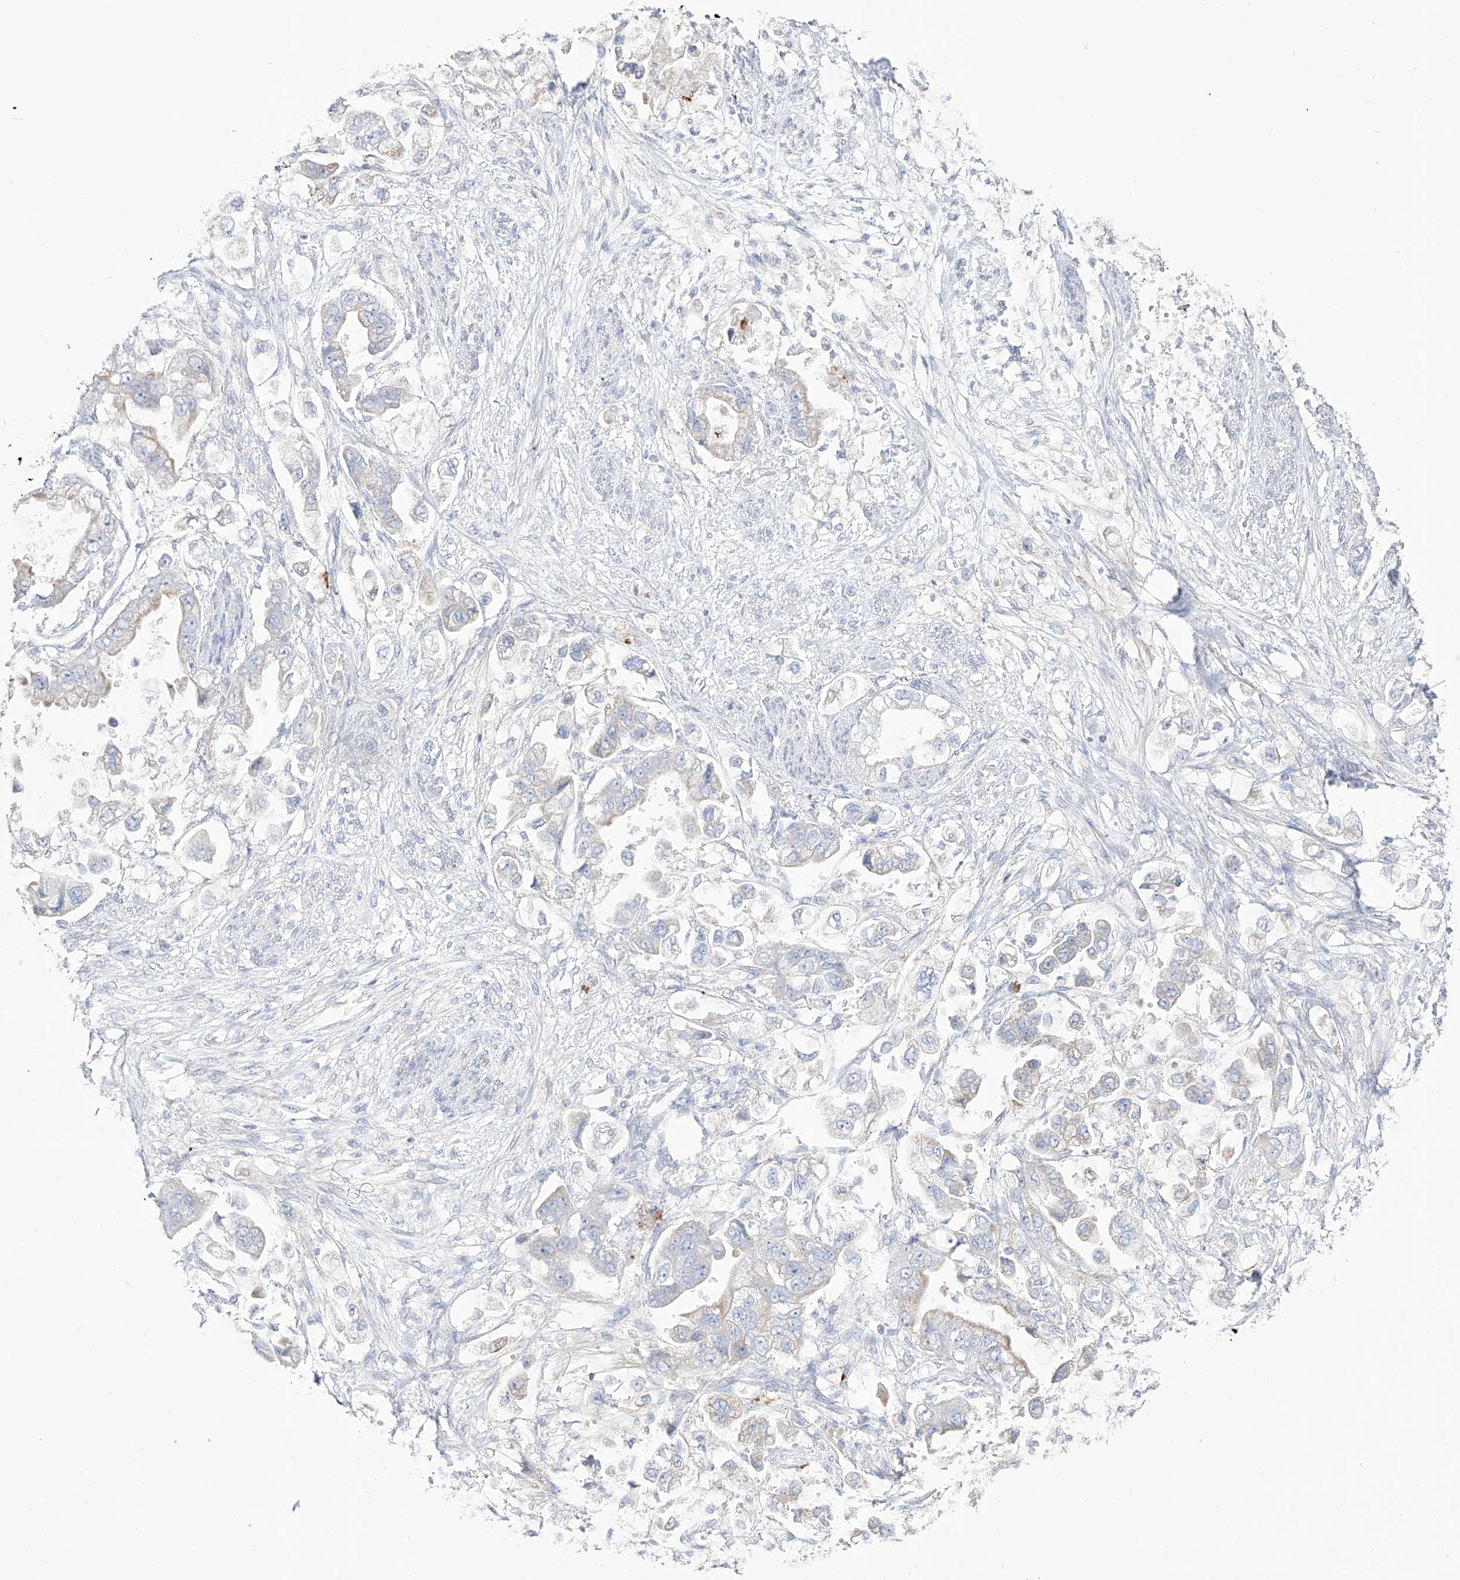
{"staining": {"intensity": "negative", "quantity": "none", "location": "none"}, "tissue": "stomach cancer", "cell_type": "Tumor cells", "image_type": "cancer", "snomed": [{"axis": "morphology", "description": "Adenocarcinoma, NOS"}, {"axis": "topography", "description": "Stomach"}], "caption": "Adenocarcinoma (stomach) was stained to show a protein in brown. There is no significant positivity in tumor cells.", "gene": "RCHY1", "patient": {"sex": "male", "age": 62}}